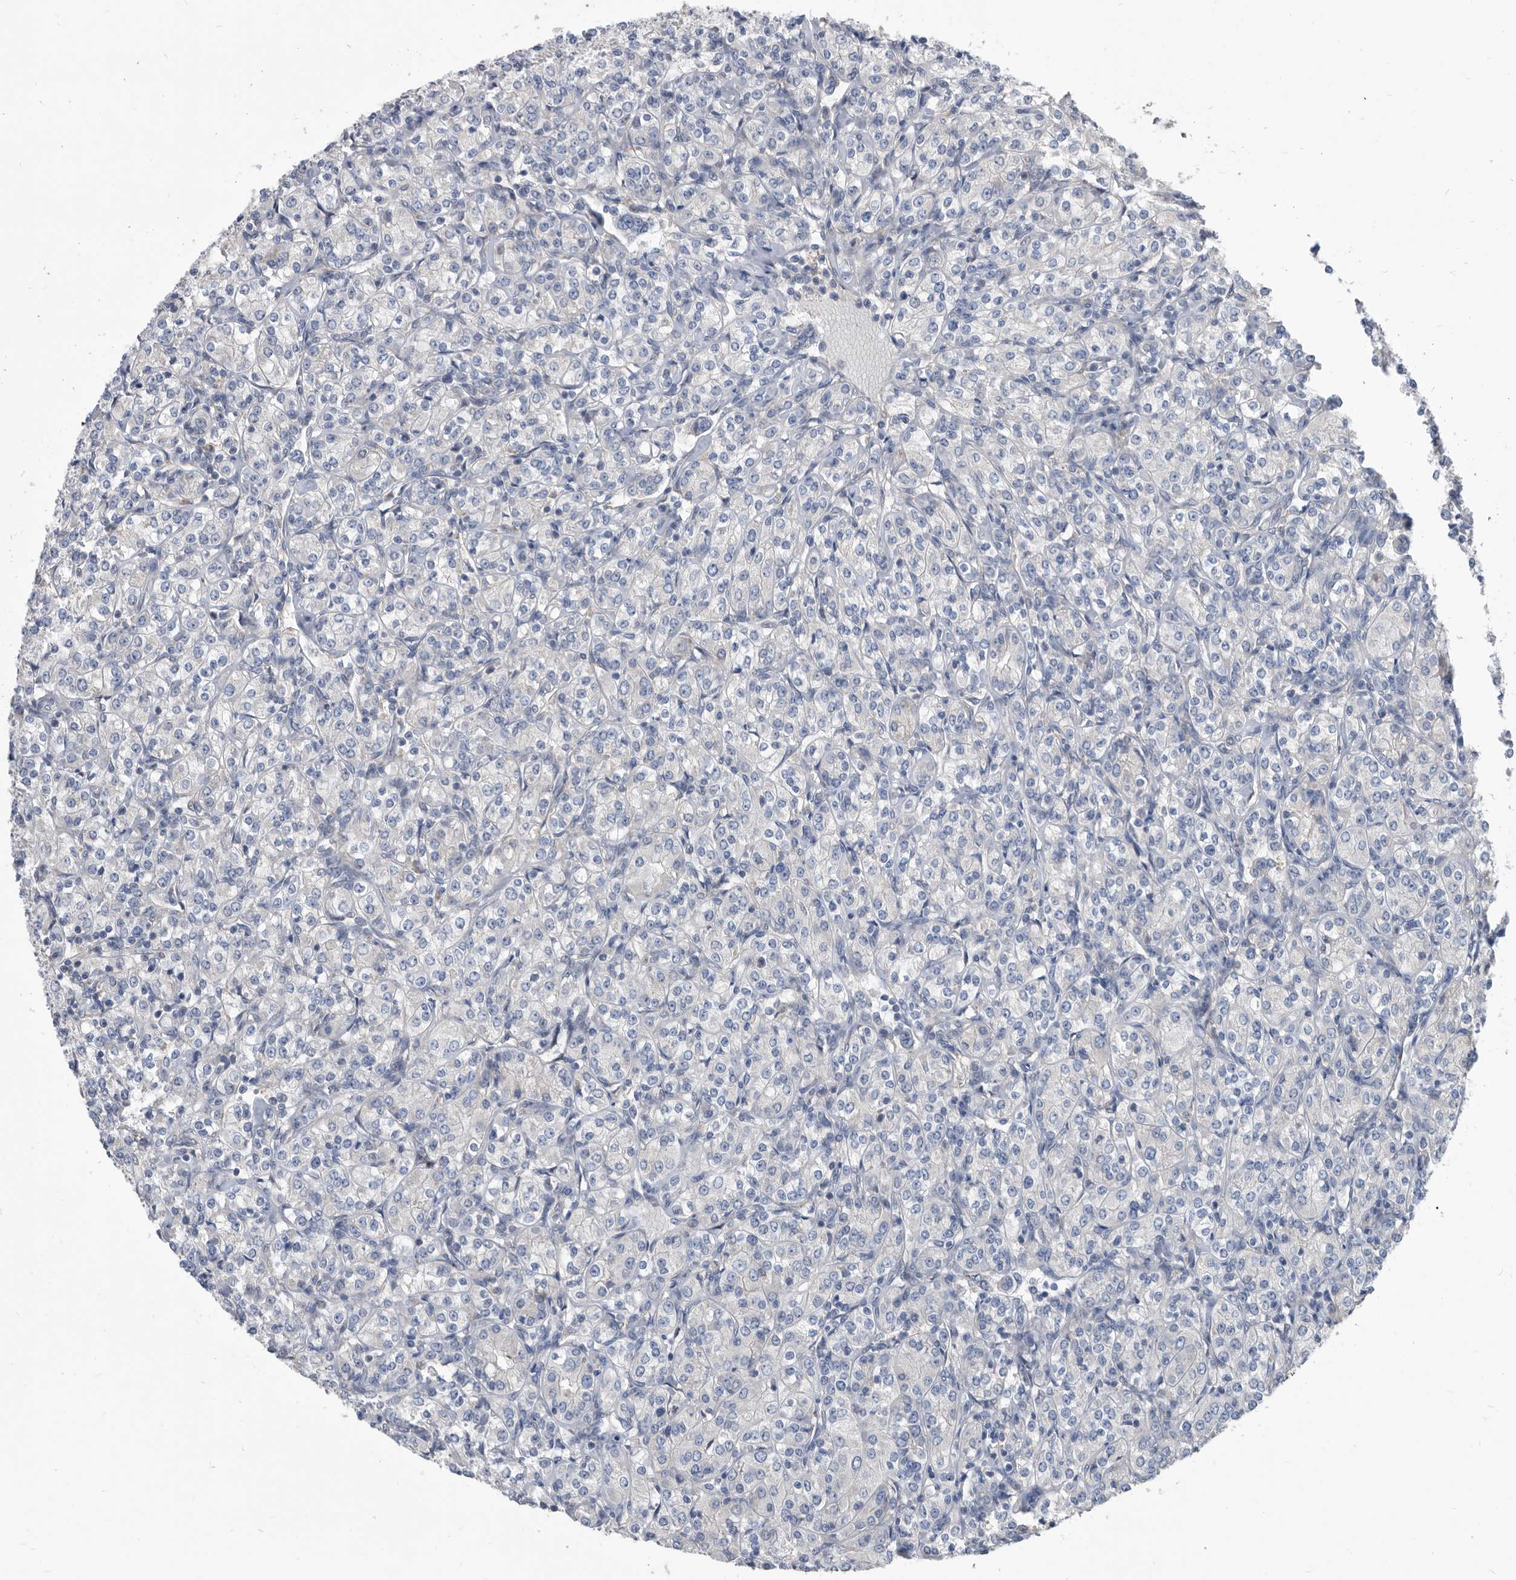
{"staining": {"intensity": "negative", "quantity": "none", "location": "none"}, "tissue": "renal cancer", "cell_type": "Tumor cells", "image_type": "cancer", "snomed": [{"axis": "morphology", "description": "Adenocarcinoma, NOS"}, {"axis": "topography", "description": "Kidney"}], "caption": "An image of human renal adenocarcinoma is negative for staining in tumor cells.", "gene": "CCT4", "patient": {"sex": "male", "age": 77}}